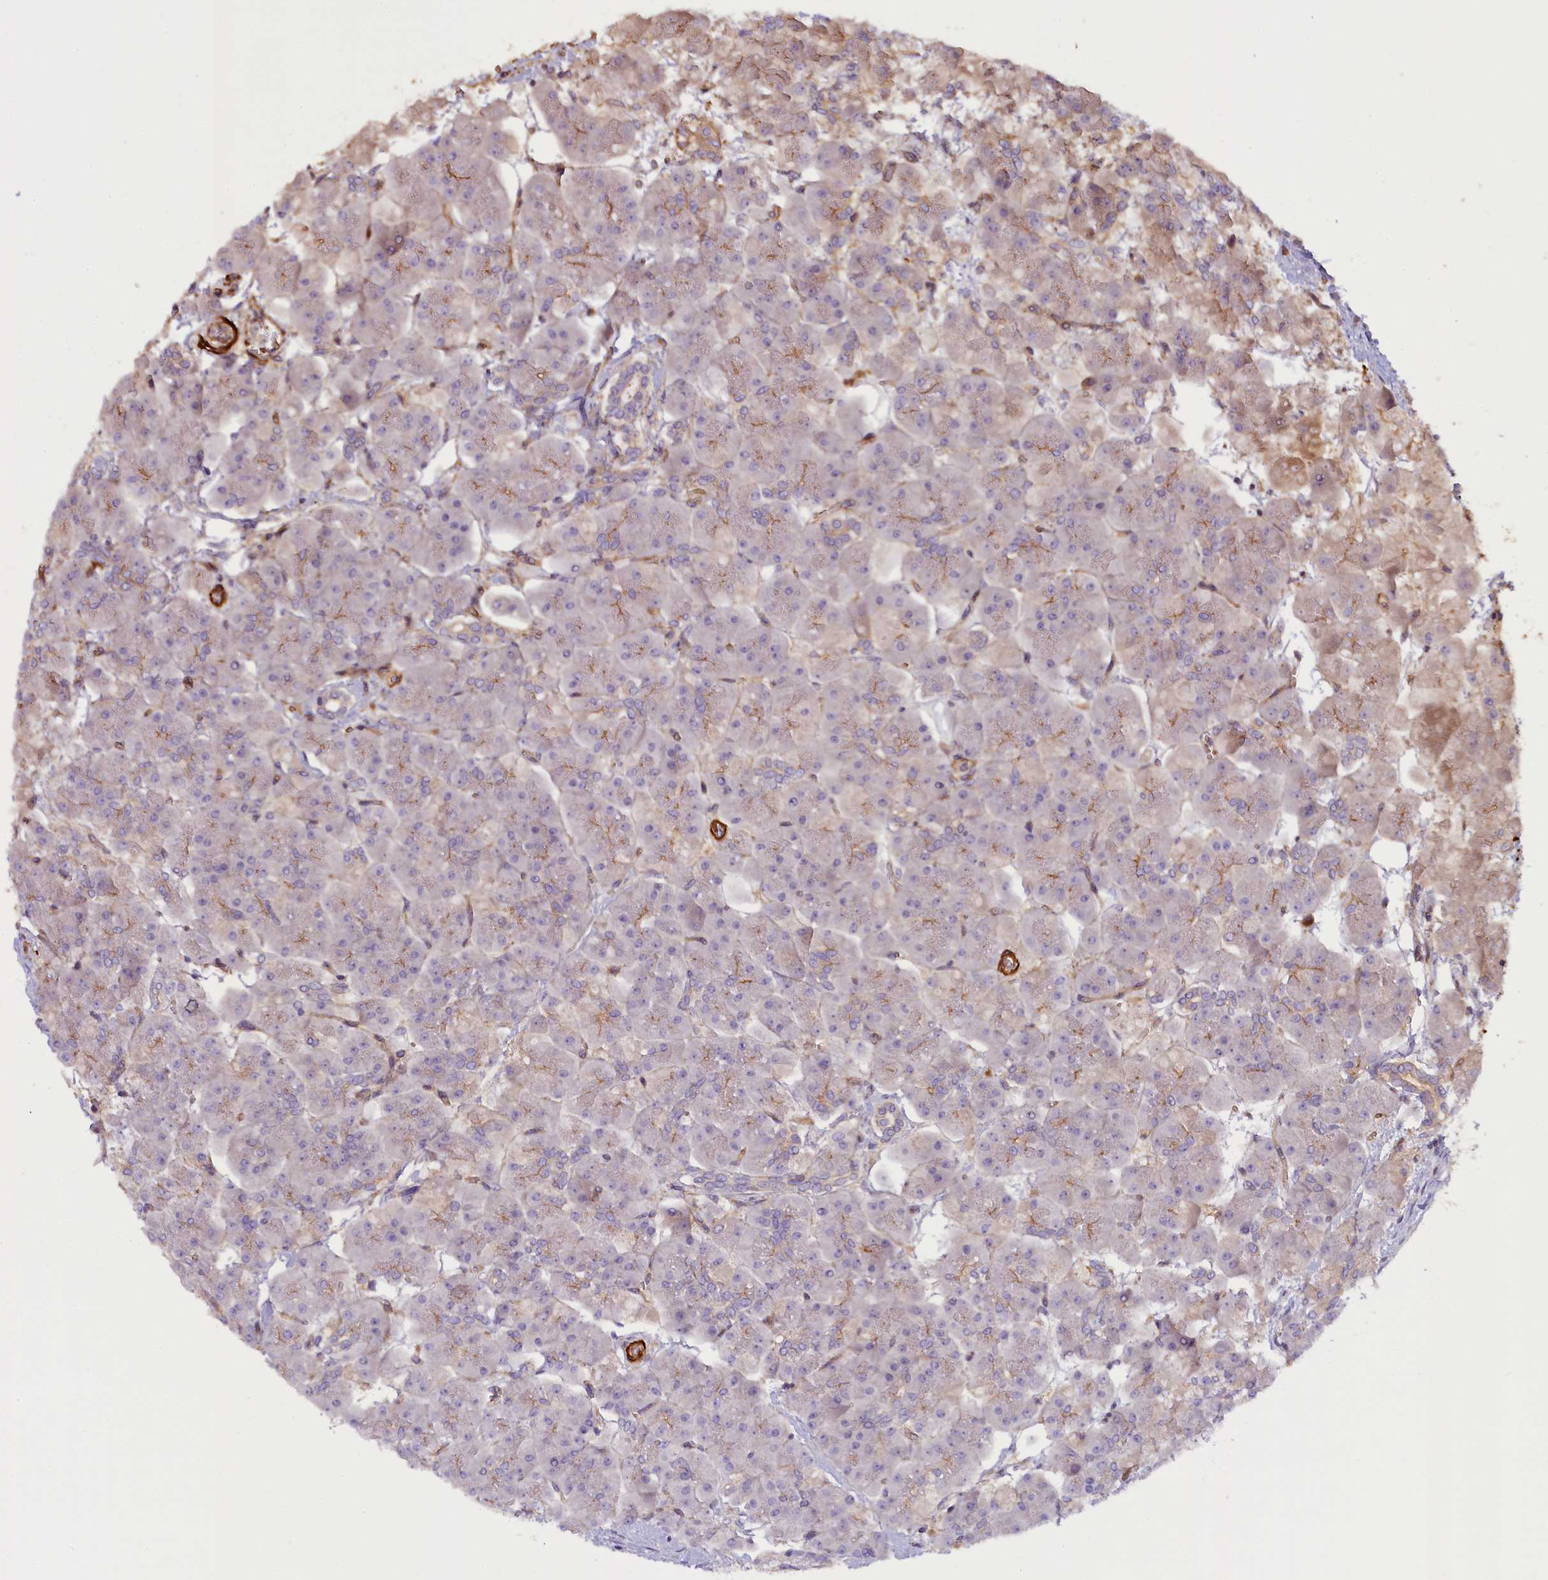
{"staining": {"intensity": "moderate", "quantity": "<25%", "location": "cytoplasmic/membranous"}, "tissue": "pancreas", "cell_type": "Exocrine glandular cells", "image_type": "normal", "snomed": [{"axis": "morphology", "description": "Normal tissue, NOS"}, {"axis": "topography", "description": "Pancreas"}], "caption": "A photomicrograph of human pancreas stained for a protein shows moderate cytoplasmic/membranous brown staining in exocrine glandular cells.", "gene": "FUZ", "patient": {"sex": "male", "age": 66}}